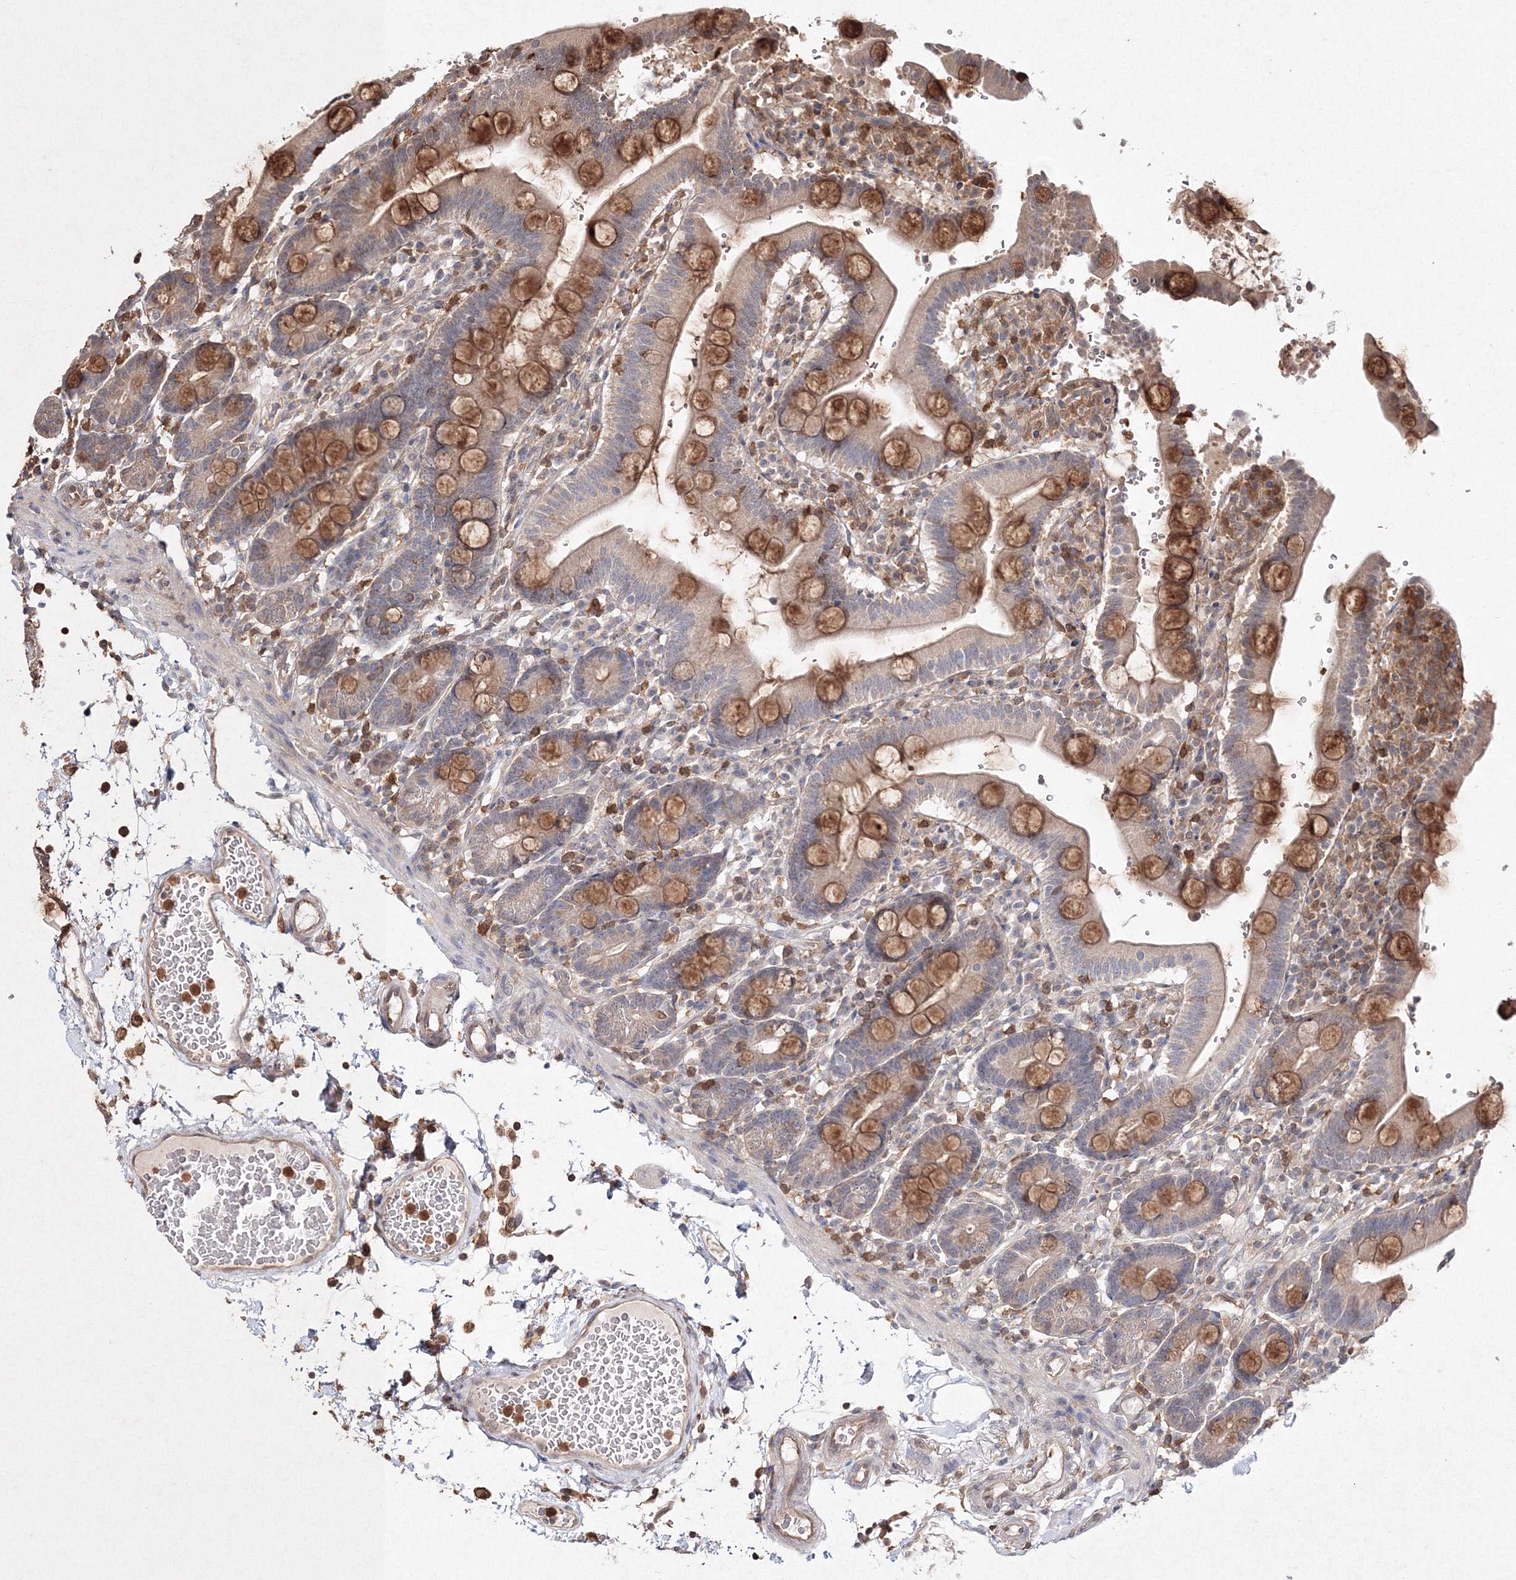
{"staining": {"intensity": "moderate", "quantity": "25%-75%", "location": "cytoplasmic/membranous"}, "tissue": "duodenum", "cell_type": "Glandular cells", "image_type": "normal", "snomed": [{"axis": "morphology", "description": "Normal tissue, NOS"}, {"axis": "topography", "description": "Small intestine, NOS"}], "caption": "The photomicrograph exhibits immunohistochemical staining of normal duodenum. There is moderate cytoplasmic/membranous positivity is appreciated in about 25%-75% of glandular cells.", "gene": "S100A11", "patient": {"sex": "female", "age": 71}}